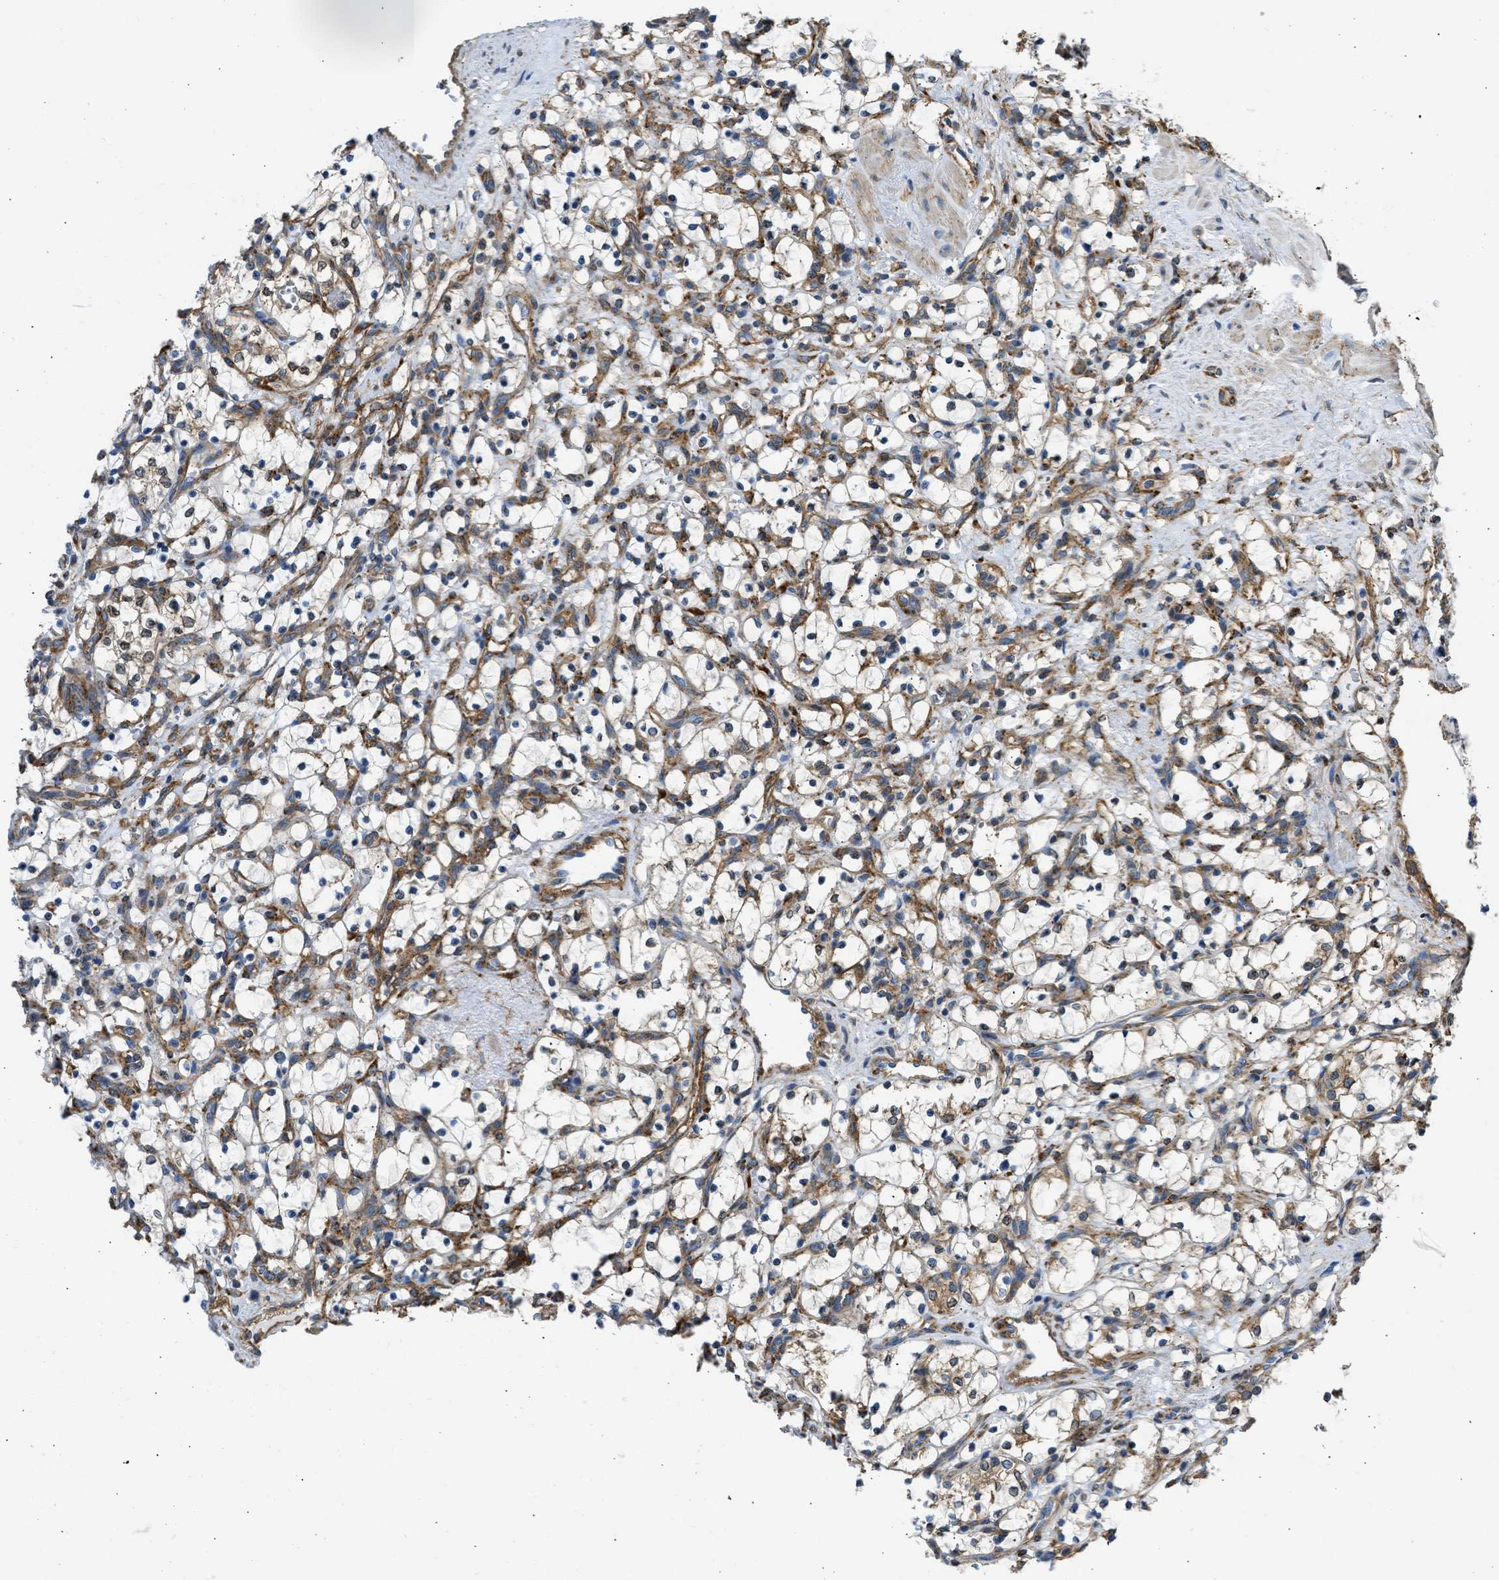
{"staining": {"intensity": "moderate", "quantity": ">75%", "location": "cytoplasmic/membranous"}, "tissue": "renal cancer", "cell_type": "Tumor cells", "image_type": "cancer", "snomed": [{"axis": "morphology", "description": "Adenocarcinoma, NOS"}, {"axis": "topography", "description": "Kidney"}], "caption": "Moderate cytoplasmic/membranous positivity is present in about >75% of tumor cells in adenocarcinoma (renal).", "gene": "SEPTIN2", "patient": {"sex": "female", "age": 69}}